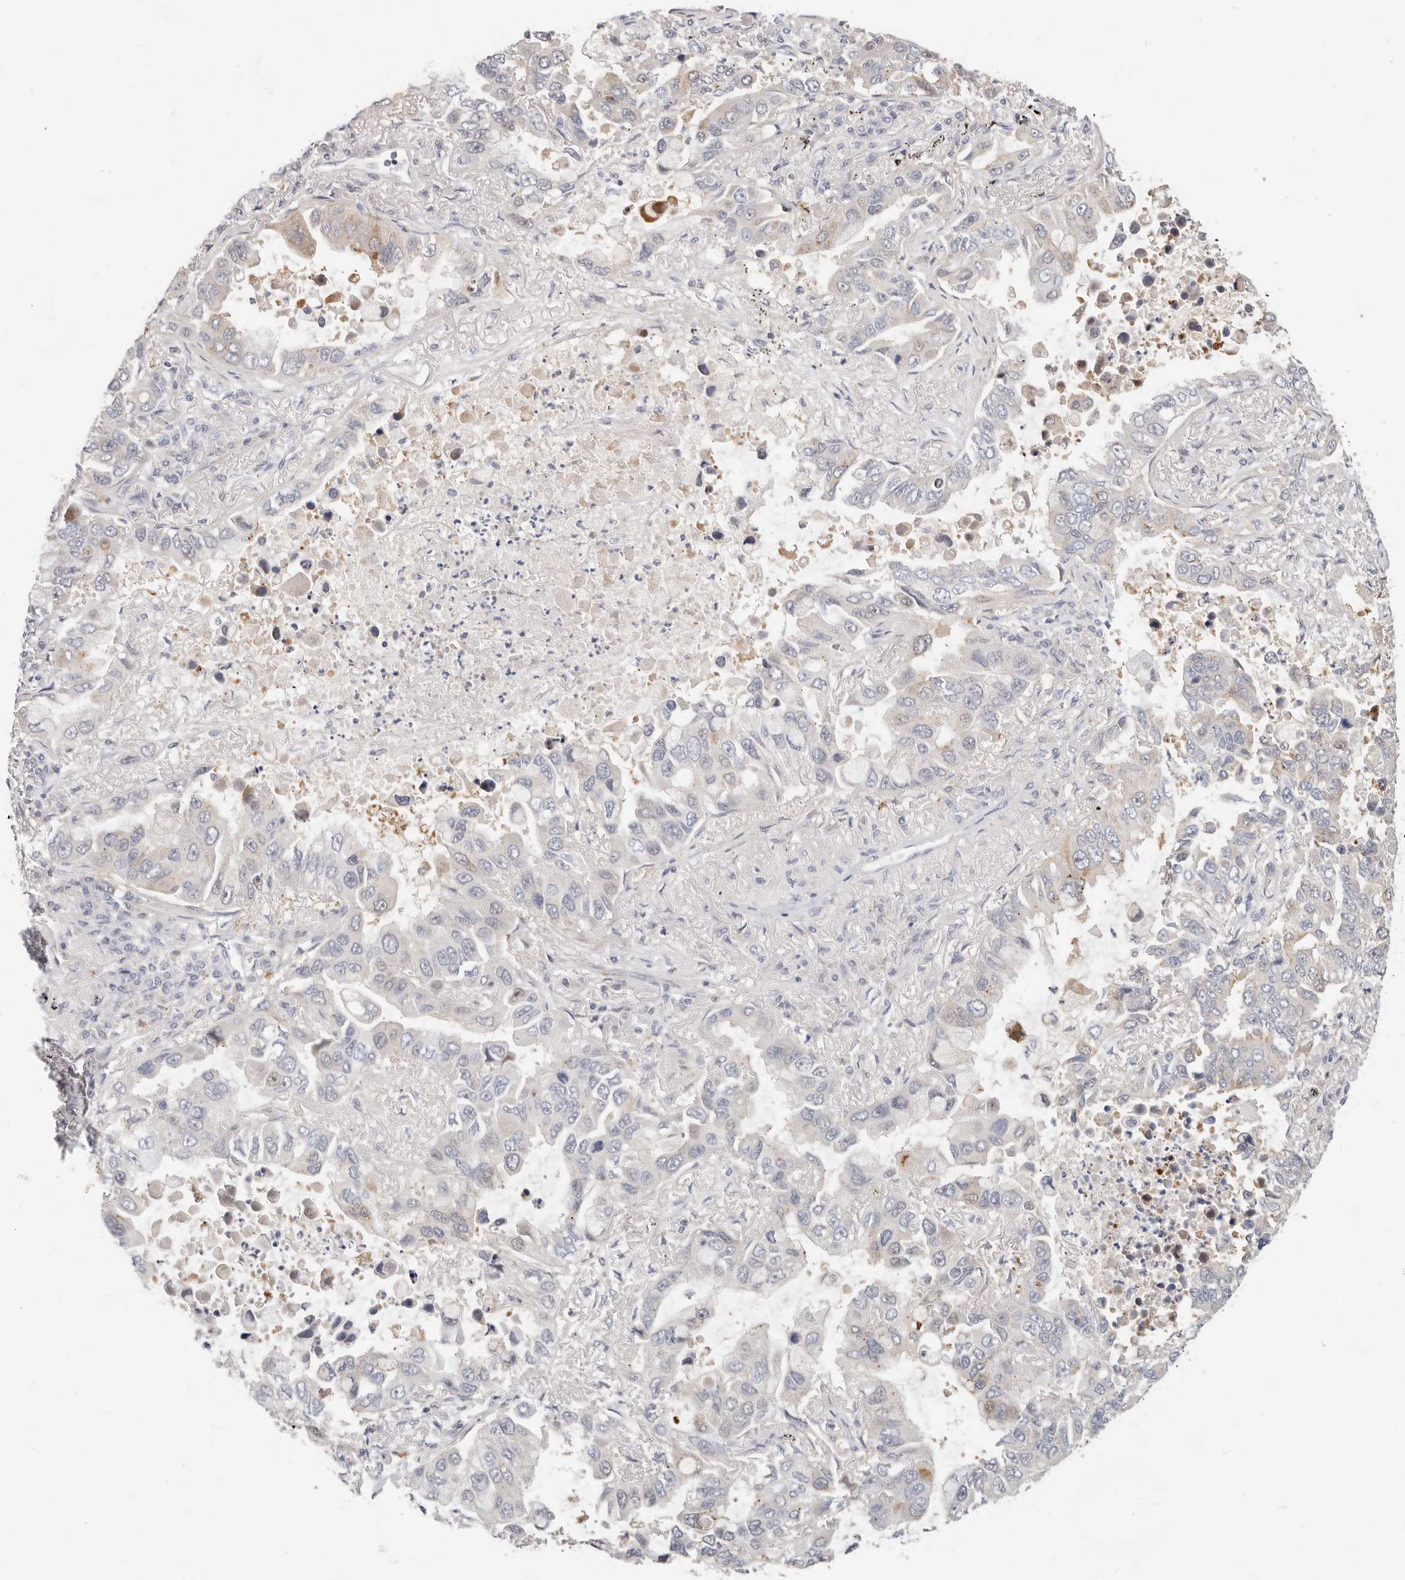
{"staining": {"intensity": "moderate", "quantity": "<25%", "location": "cytoplasmic/membranous,nuclear"}, "tissue": "lung cancer", "cell_type": "Tumor cells", "image_type": "cancer", "snomed": [{"axis": "morphology", "description": "Adenocarcinoma, NOS"}, {"axis": "topography", "description": "Lung"}], "caption": "A high-resolution micrograph shows immunohistochemistry (IHC) staining of lung adenocarcinoma, which displays moderate cytoplasmic/membranous and nuclear staining in about <25% of tumor cells.", "gene": "ZRANB1", "patient": {"sex": "male", "age": 64}}